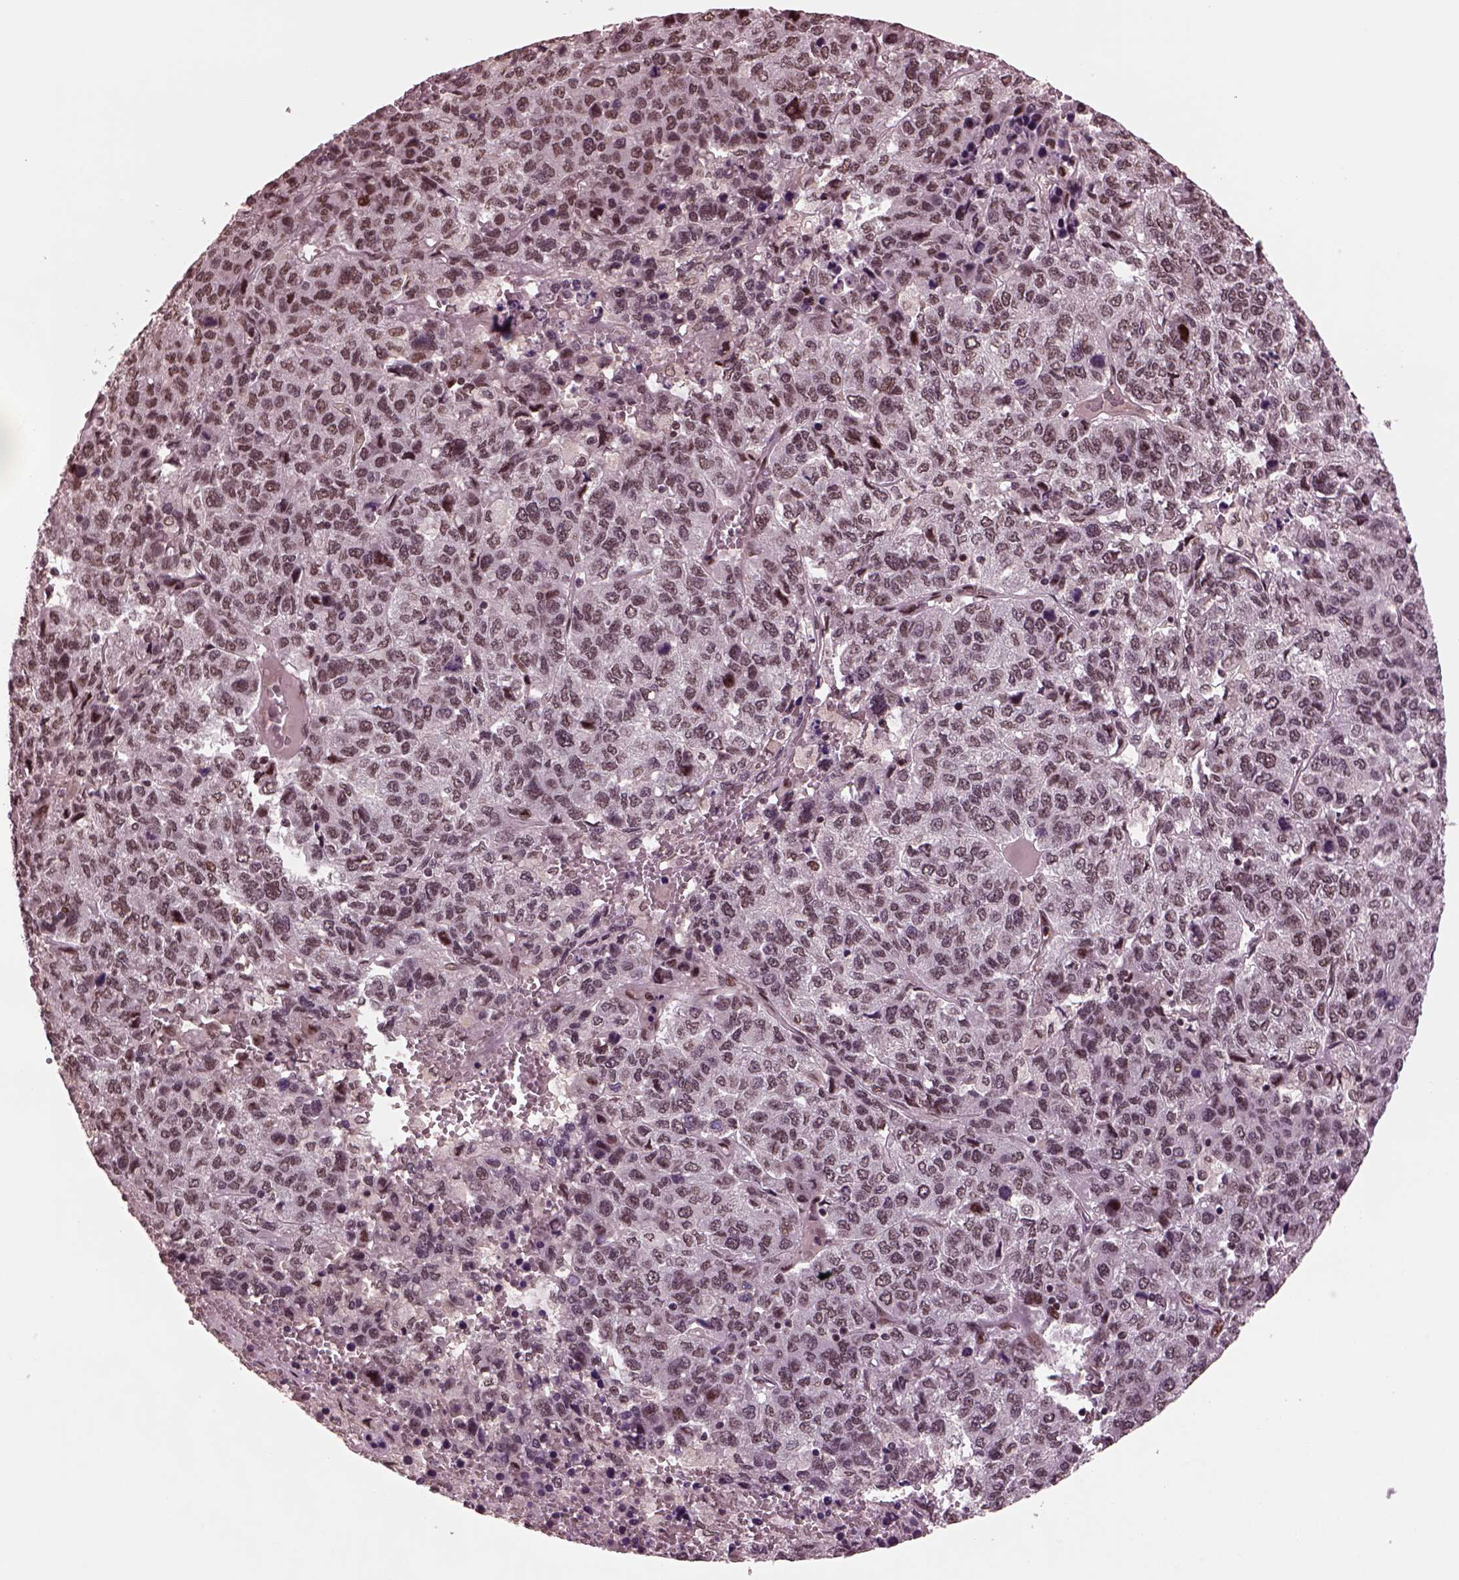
{"staining": {"intensity": "weak", "quantity": "25%-75%", "location": "nuclear"}, "tissue": "liver cancer", "cell_type": "Tumor cells", "image_type": "cancer", "snomed": [{"axis": "morphology", "description": "Carcinoma, Hepatocellular, NOS"}, {"axis": "topography", "description": "Liver"}], "caption": "A low amount of weak nuclear expression is appreciated in approximately 25%-75% of tumor cells in liver cancer tissue. (IHC, brightfield microscopy, high magnification).", "gene": "NAP1L5", "patient": {"sex": "male", "age": 69}}